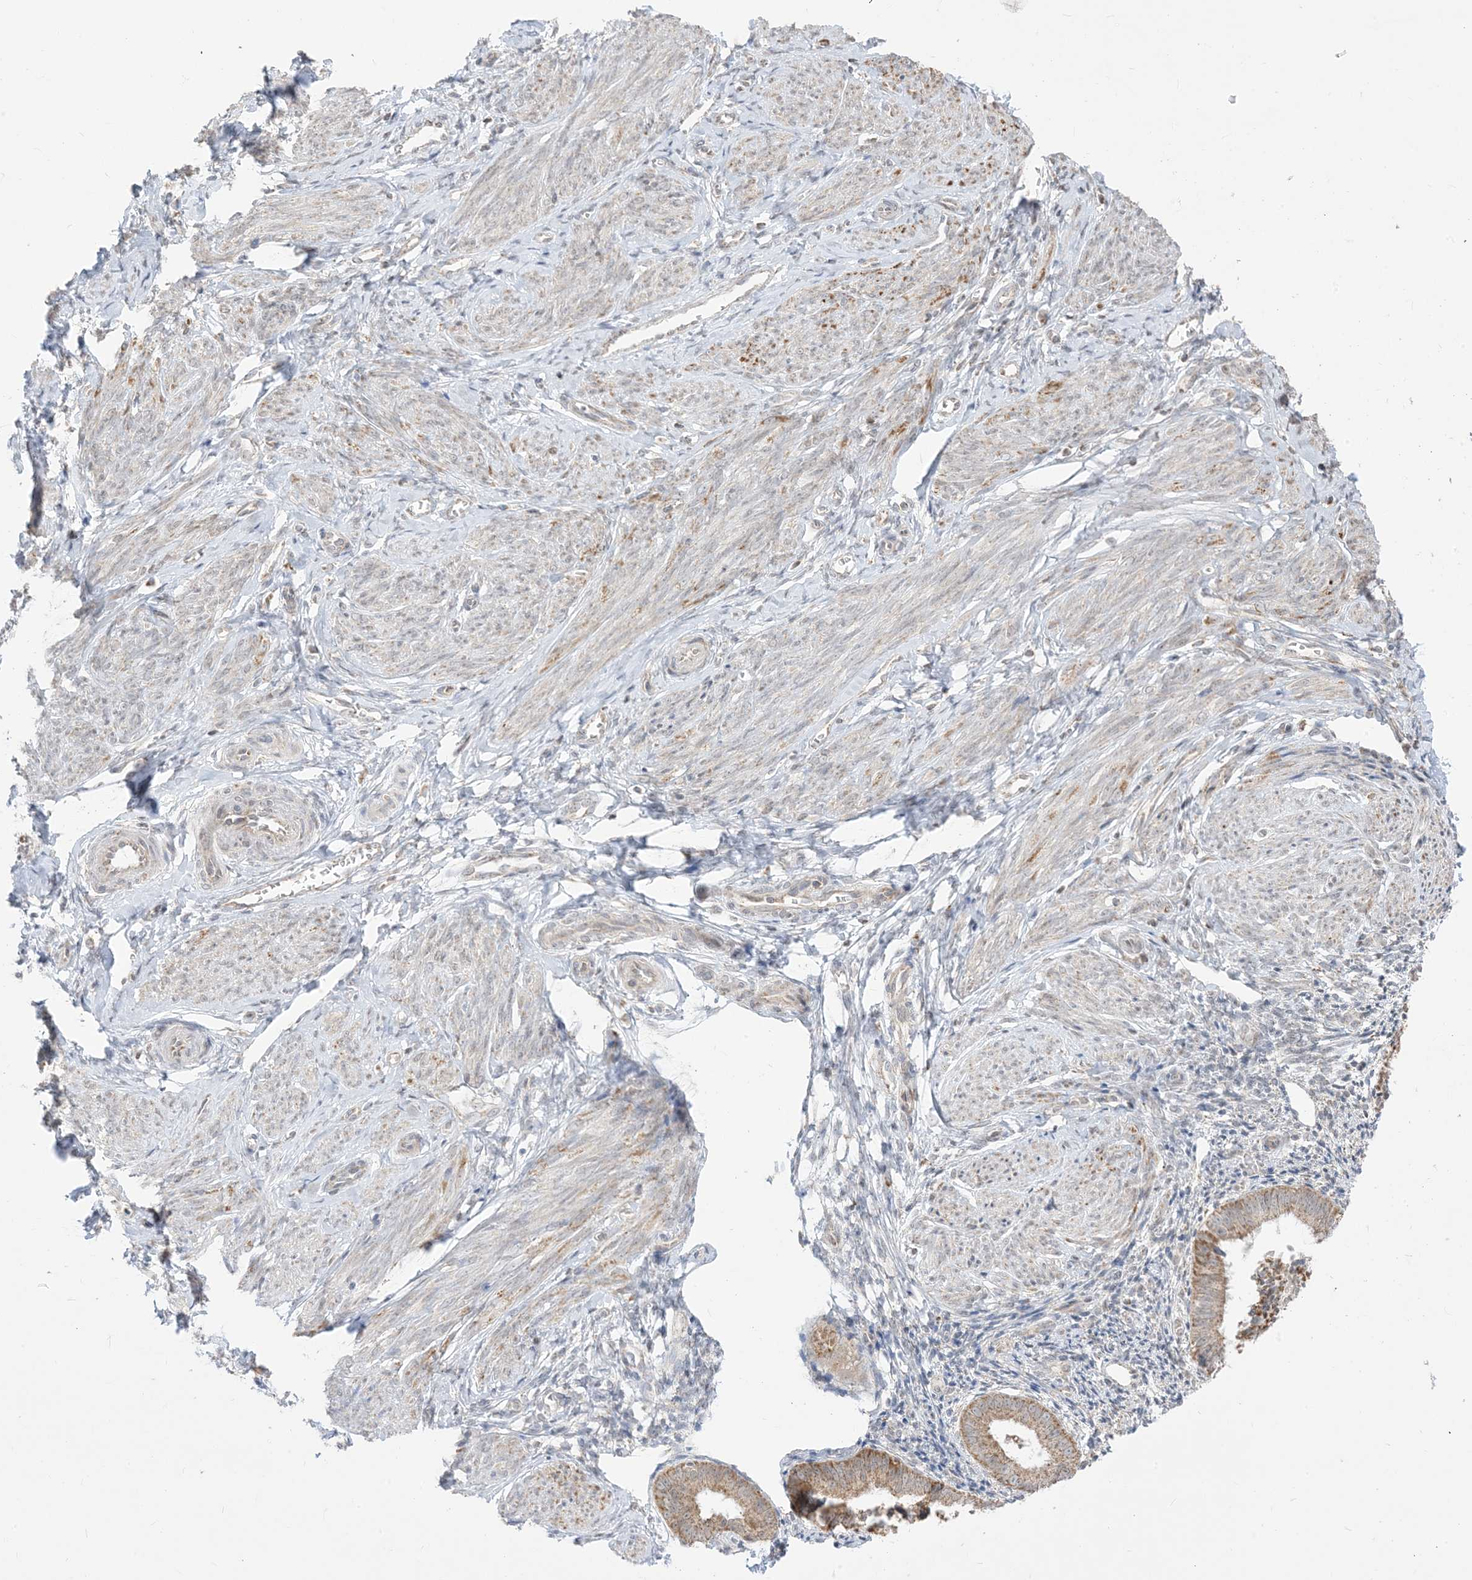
{"staining": {"intensity": "negative", "quantity": "none", "location": "none"}, "tissue": "endometrium", "cell_type": "Cells in endometrial stroma", "image_type": "normal", "snomed": [{"axis": "morphology", "description": "Normal tissue, NOS"}, {"axis": "topography", "description": "Uterus"}, {"axis": "topography", "description": "Endometrium"}], "caption": "DAB (3,3'-diaminobenzidine) immunohistochemical staining of benign endometrium demonstrates no significant positivity in cells in endometrial stroma.", "gene": "KANSL3", "patient": {"sex": "female", "age": 48}}